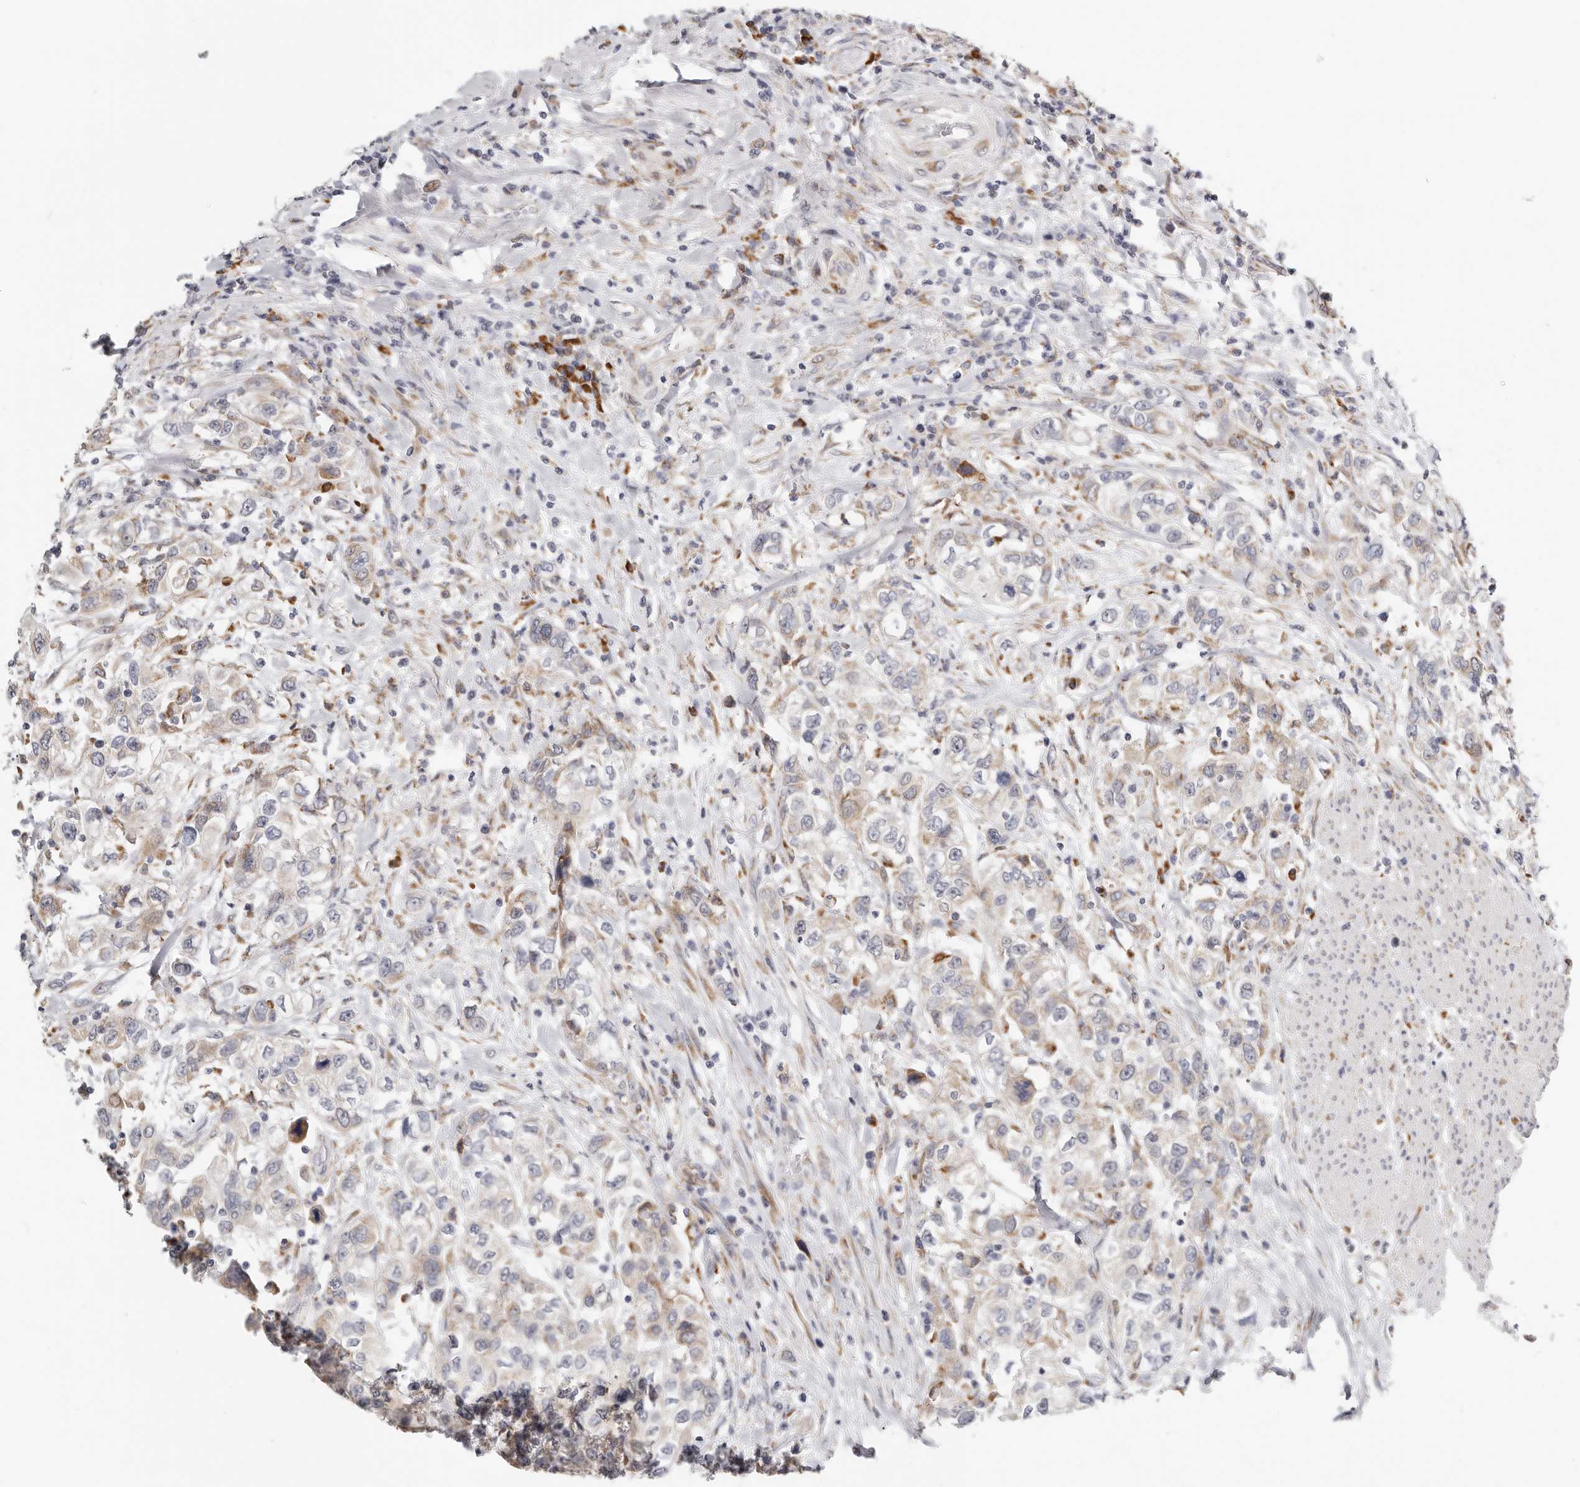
{"staining": {"intensity": "moderate", "quantity": "<25%", "location": "cytoplasmic/membranous"}, "tissue": "urothelial cancer", "cell_type": "Tumor cells", "image_type": "cancer", "snomed": [{"axis": "morphology", "description": "Urothelial carcinoma, High grade"}, {"axis": "topography", "description": "Urinary bladder"}], "caption": "A high-resolution photomicrograph shows IHC staining of urothelial cancer, which reveals moderate cytoplasmic/membranous expression in approximately <25% of tumor cells.", "gene": "IL32", "patient": {"sex": "female", "age": 80}}